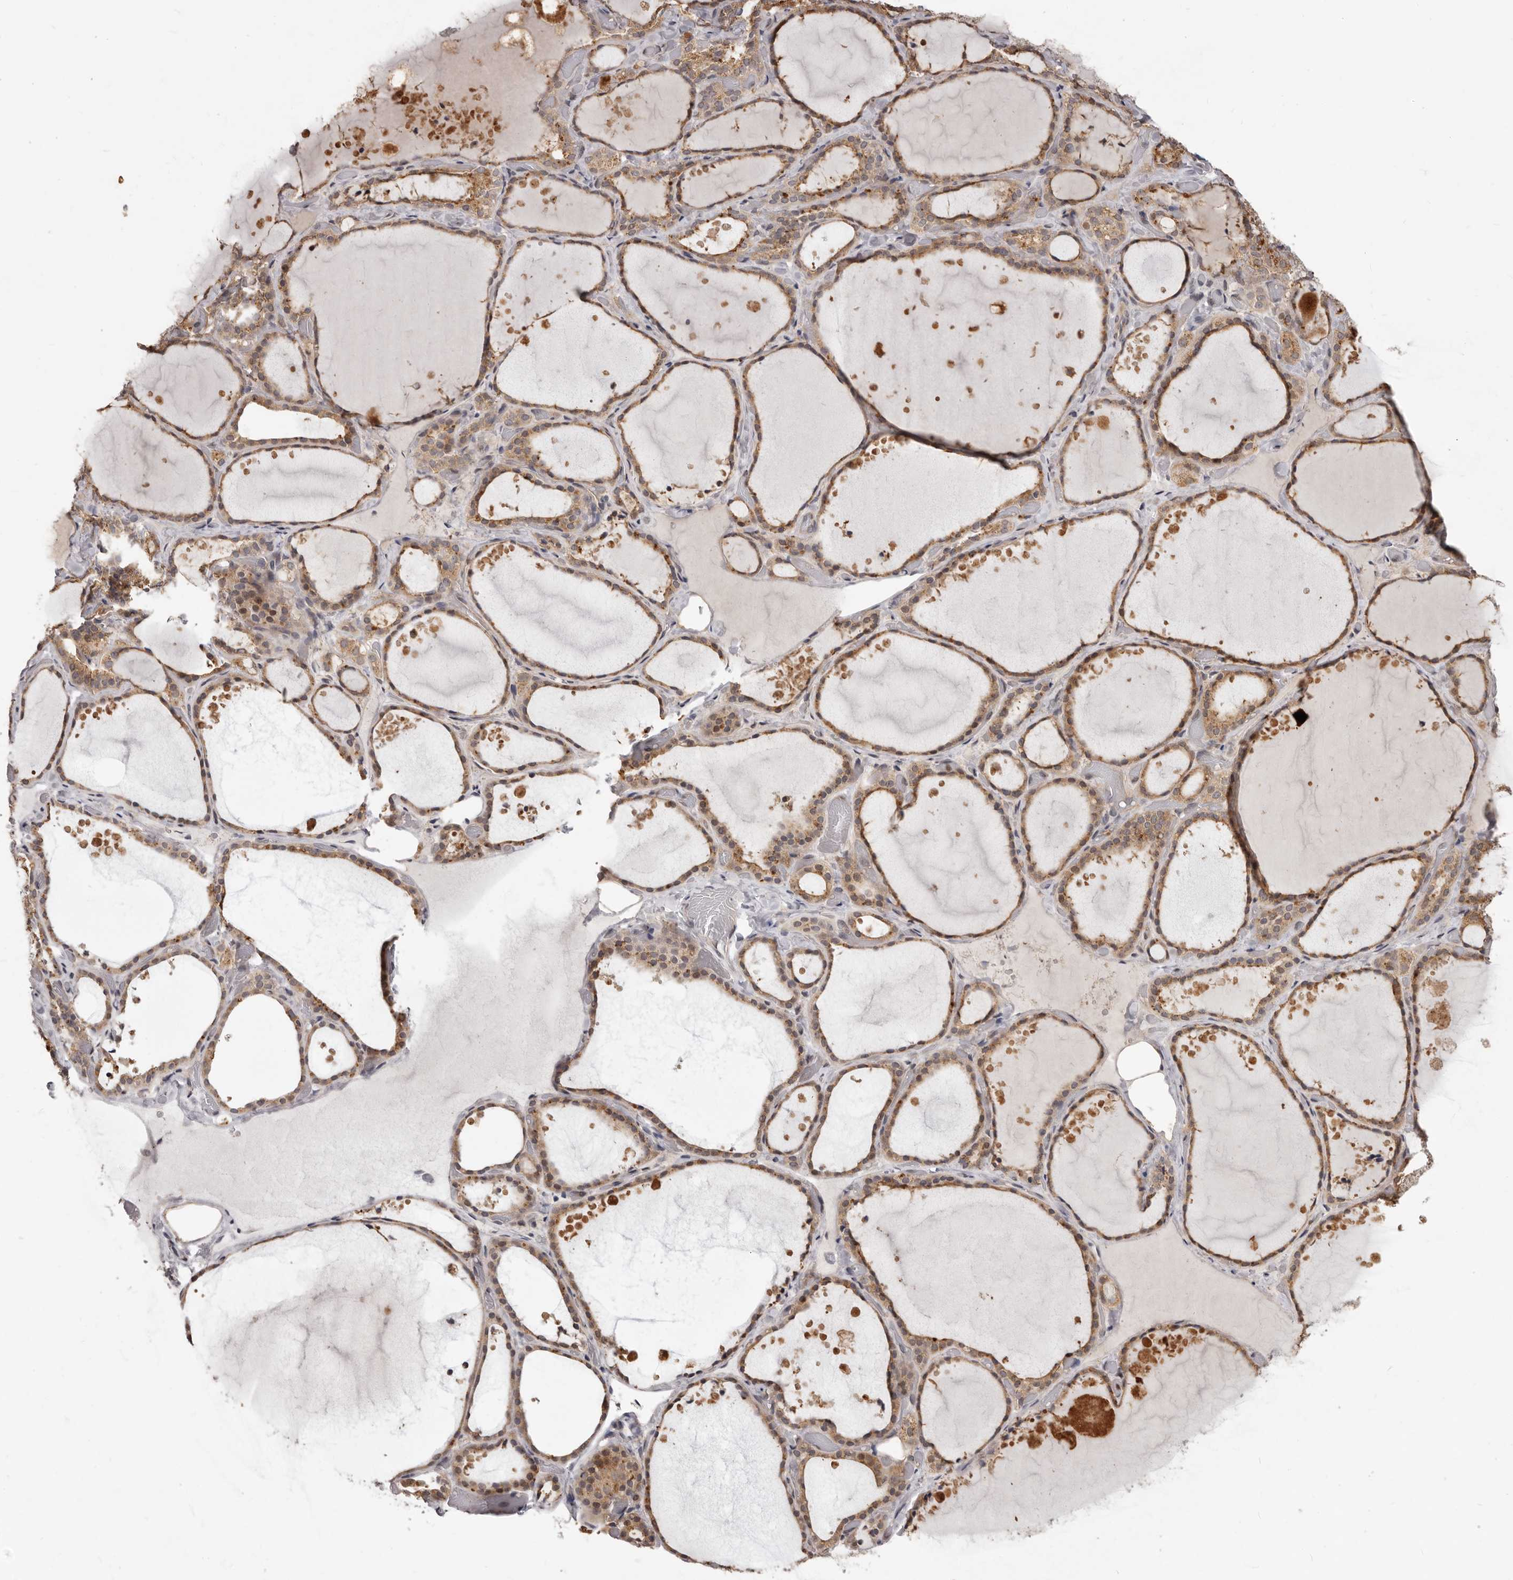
{"staining": {"intensity": "moderate", "quantity": ">75%", "location": "cytoplasmic/membranous"}, "tissue": "thyroid gland", "cell_type": "Glandular cells", "image_type": "normal", "snomed": [{"axis": "morphology", "description": "Normal tissue, NOS"}, {"axis": "topography", "description": "Thyroid gland"}], "caption": "This photomicrograph demonstrates immunohistochemistry (IHC) staining of benign human thyroid gland, with medium moderate cytoplasmic/membranous expression in about >75% of glandular cells.", "gene": "MTO1", "patient": {"sex": "female", "age": 44}}